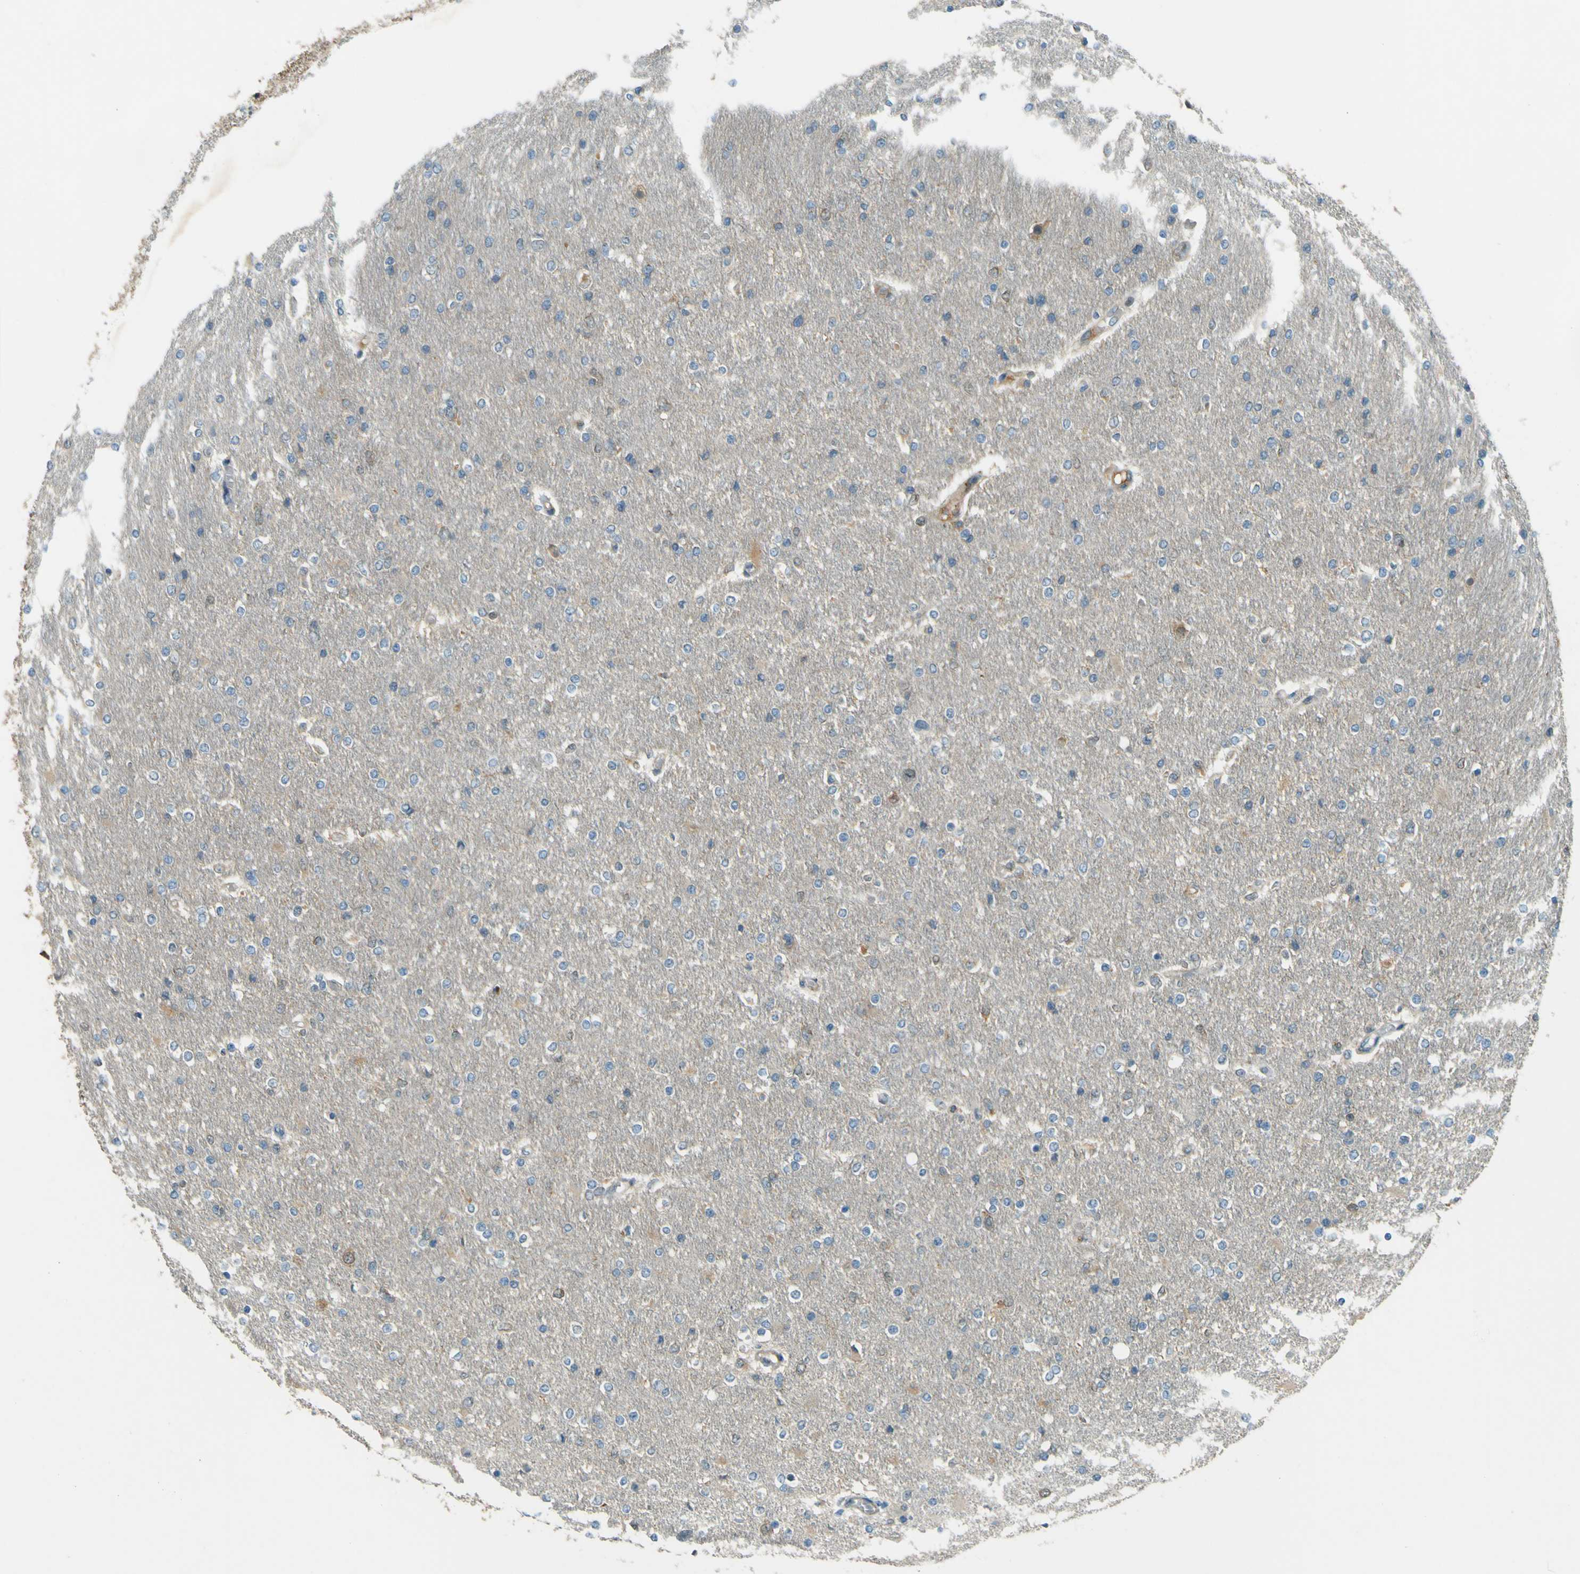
{"staining": {"intensity": "negative", "quantity": "none", "location": "none"}, "tissue": "glioma", "cell_type": "Tumor cells", "image_type": "cancer", "snomed": [{"axis": "morphology", "description": "Glioma, malignant, High grade"}, {"axis": "topography", "description": "Cerebral cortex"}], "caption": "DAB (3,3'-diaminobenzidine) immunohistochemical staining of human malignant glioma (high-grade) reveals no significant expression in tumor cells.", "gene": "LPCAT1", "patient": {"sex": "female", "age": 36}}